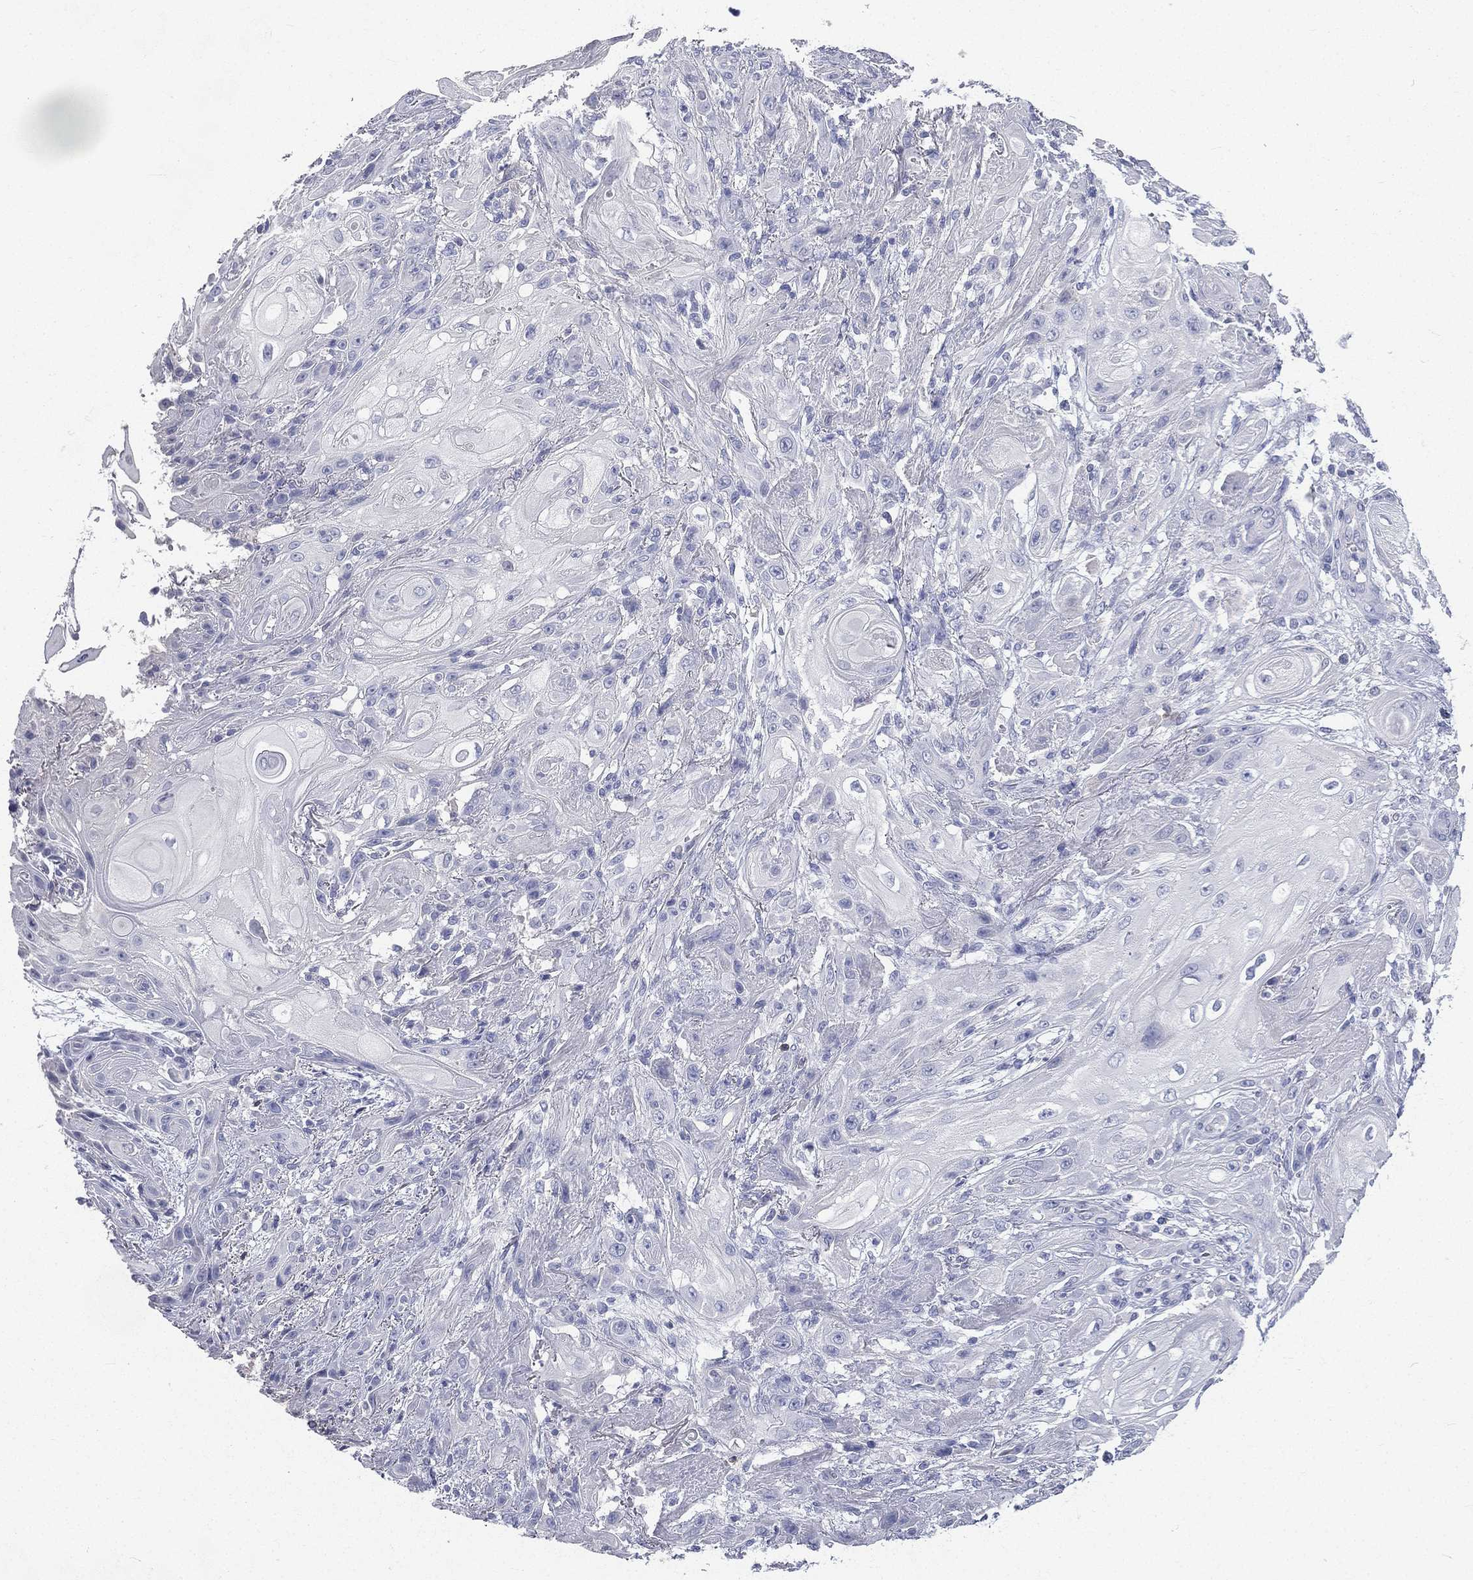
{"staining": {"intensity": "negative", "quantity": "none", "location": "none"}, "tissue": "skin cancer", "cell_type": "Tumor cells", "image_type": "cancer", "snomed": [{"axis": "morphology", "description": "Squamous cell carcinoma, NOS"}, {"axis": "topography", "description": "Skin"}], "caption": "There is no significant staining in tumor cells of skin cancer.", "gene": "CD3D", "patient": {"sex": "male", "age": 62}}